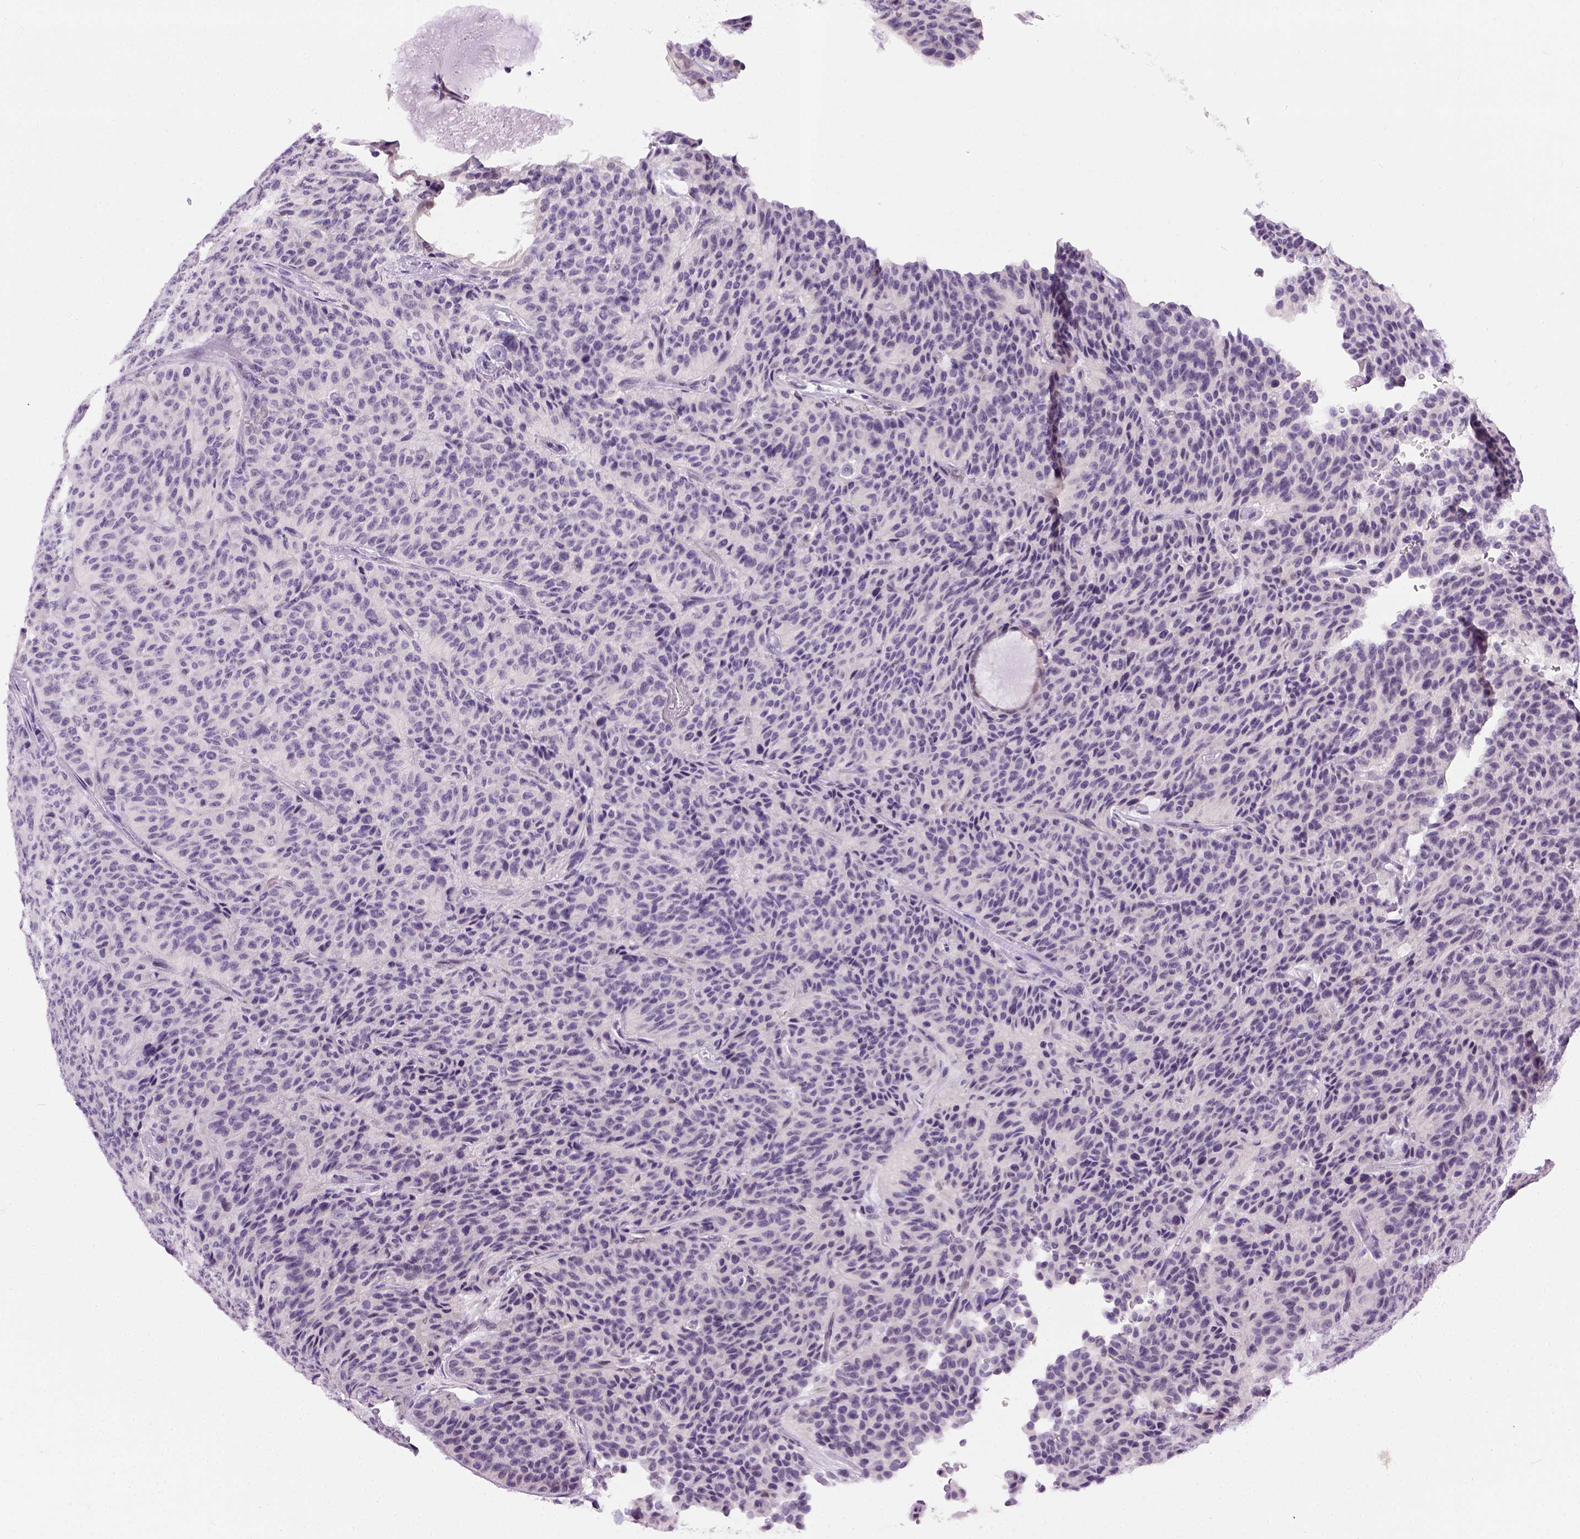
{"staining": {"intensity": "negative", "quantity": "none", "location": "none"}, "tissue": "carcinoid", "cell_type": "Tumor cells", "image_type": "cancer", "snomed": [{"axis": "morphology", "description": "Carcinoid, malignant, NOS"}, {"axis": "topography", "description": "Lung"}], "caption": "This histopathology image is of carcinoid stained with IHC to label a protein in brown with the nuclei are counter-stained blue. There is no positivity in tumor cells.", "gene": "FAM184B", "patient": {"sex": "male", "age": 71}}